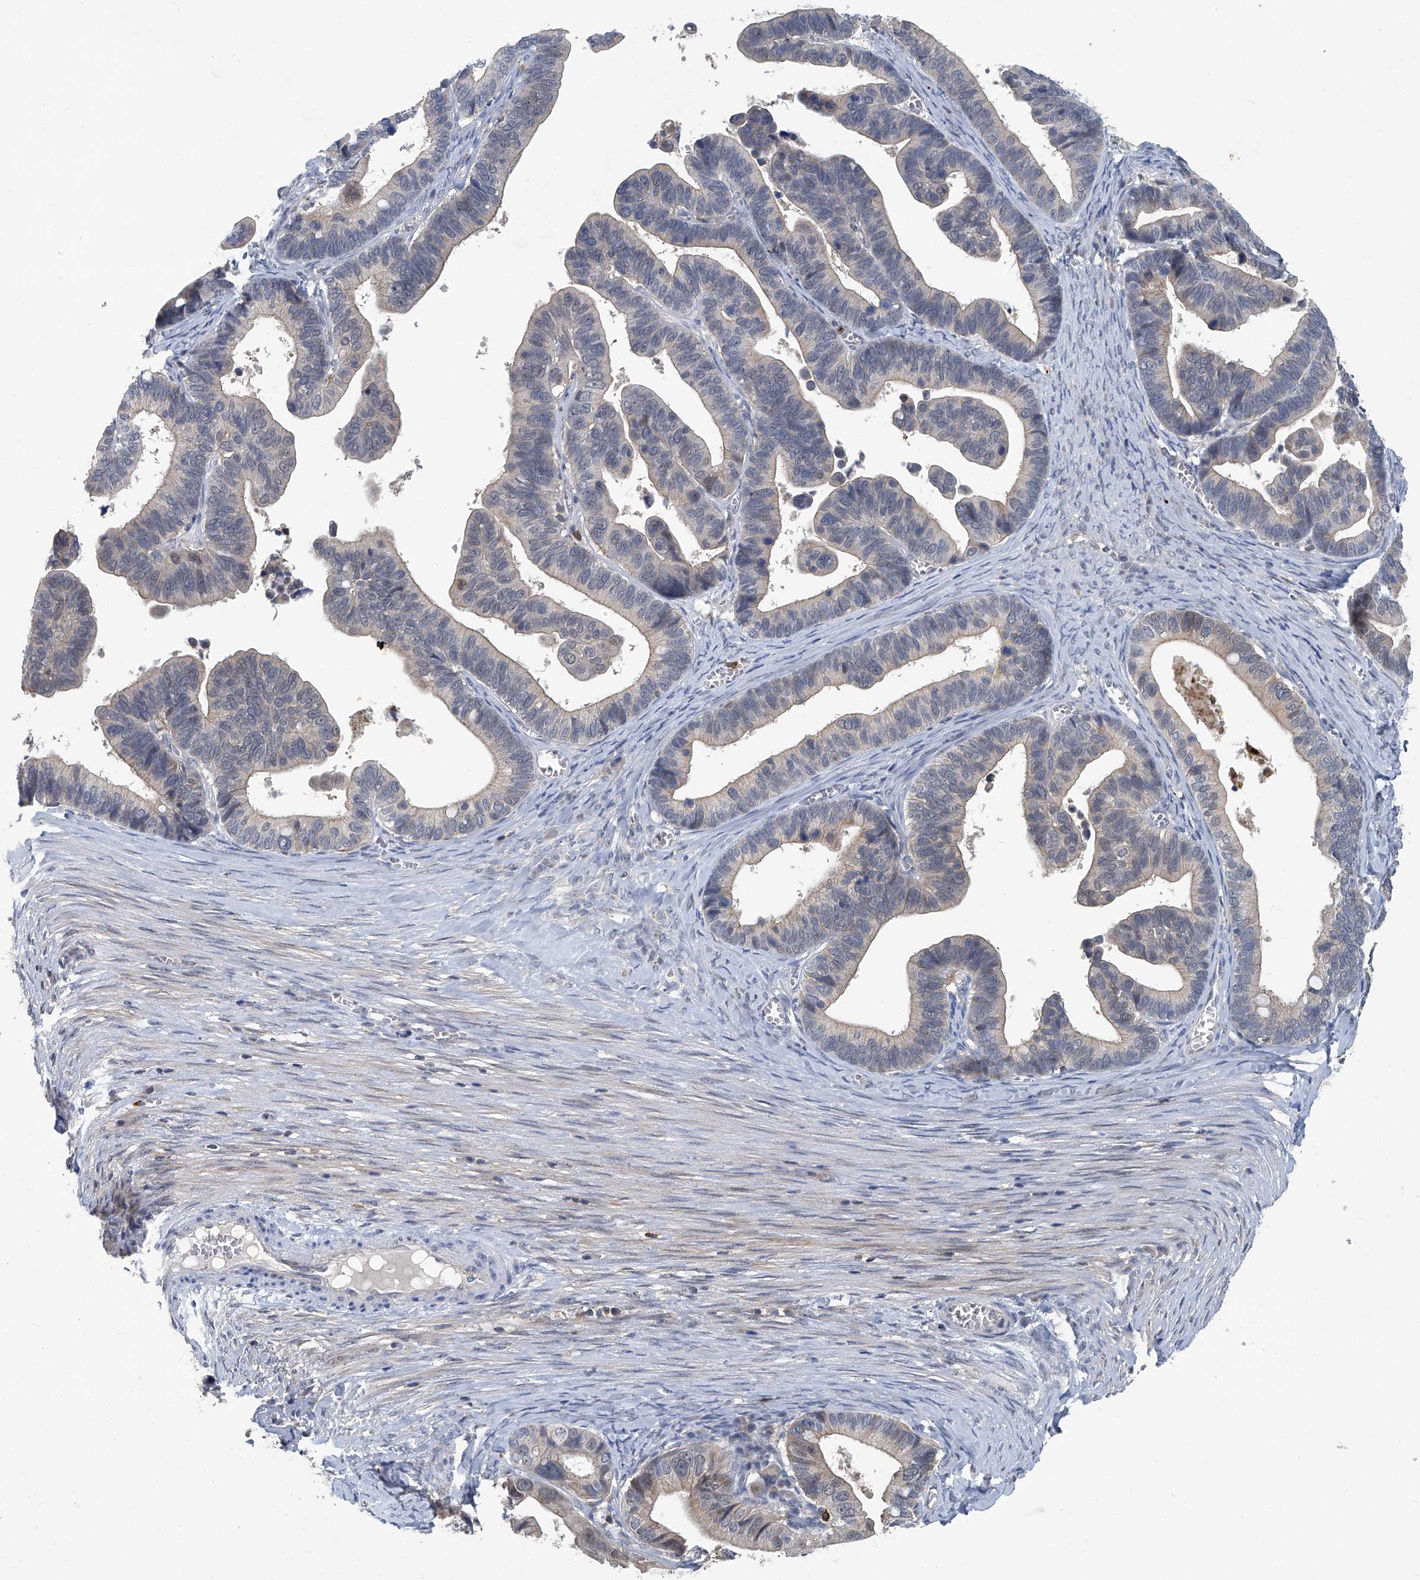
{"staining": {"intensity": "weak", "quantity": "<25%", "location": "cytoplasmic/membranous"}, "tissue": "ovarian cancer", "cell_type": "Tumor cells", "image_type": "cancer", "snomed": [{"axis": "morphology", "description": "Cystadenocarcinoma, serous, NOS"}, {"axis": "topography", "description": "Ovary"}], "caption": "This is an IHC image of serous cystadenocarcinoma (ovarian). There is no staining in tumor cells.", "gene": "AKNAD1", "patient": {"sex": "female", "age": 56}}